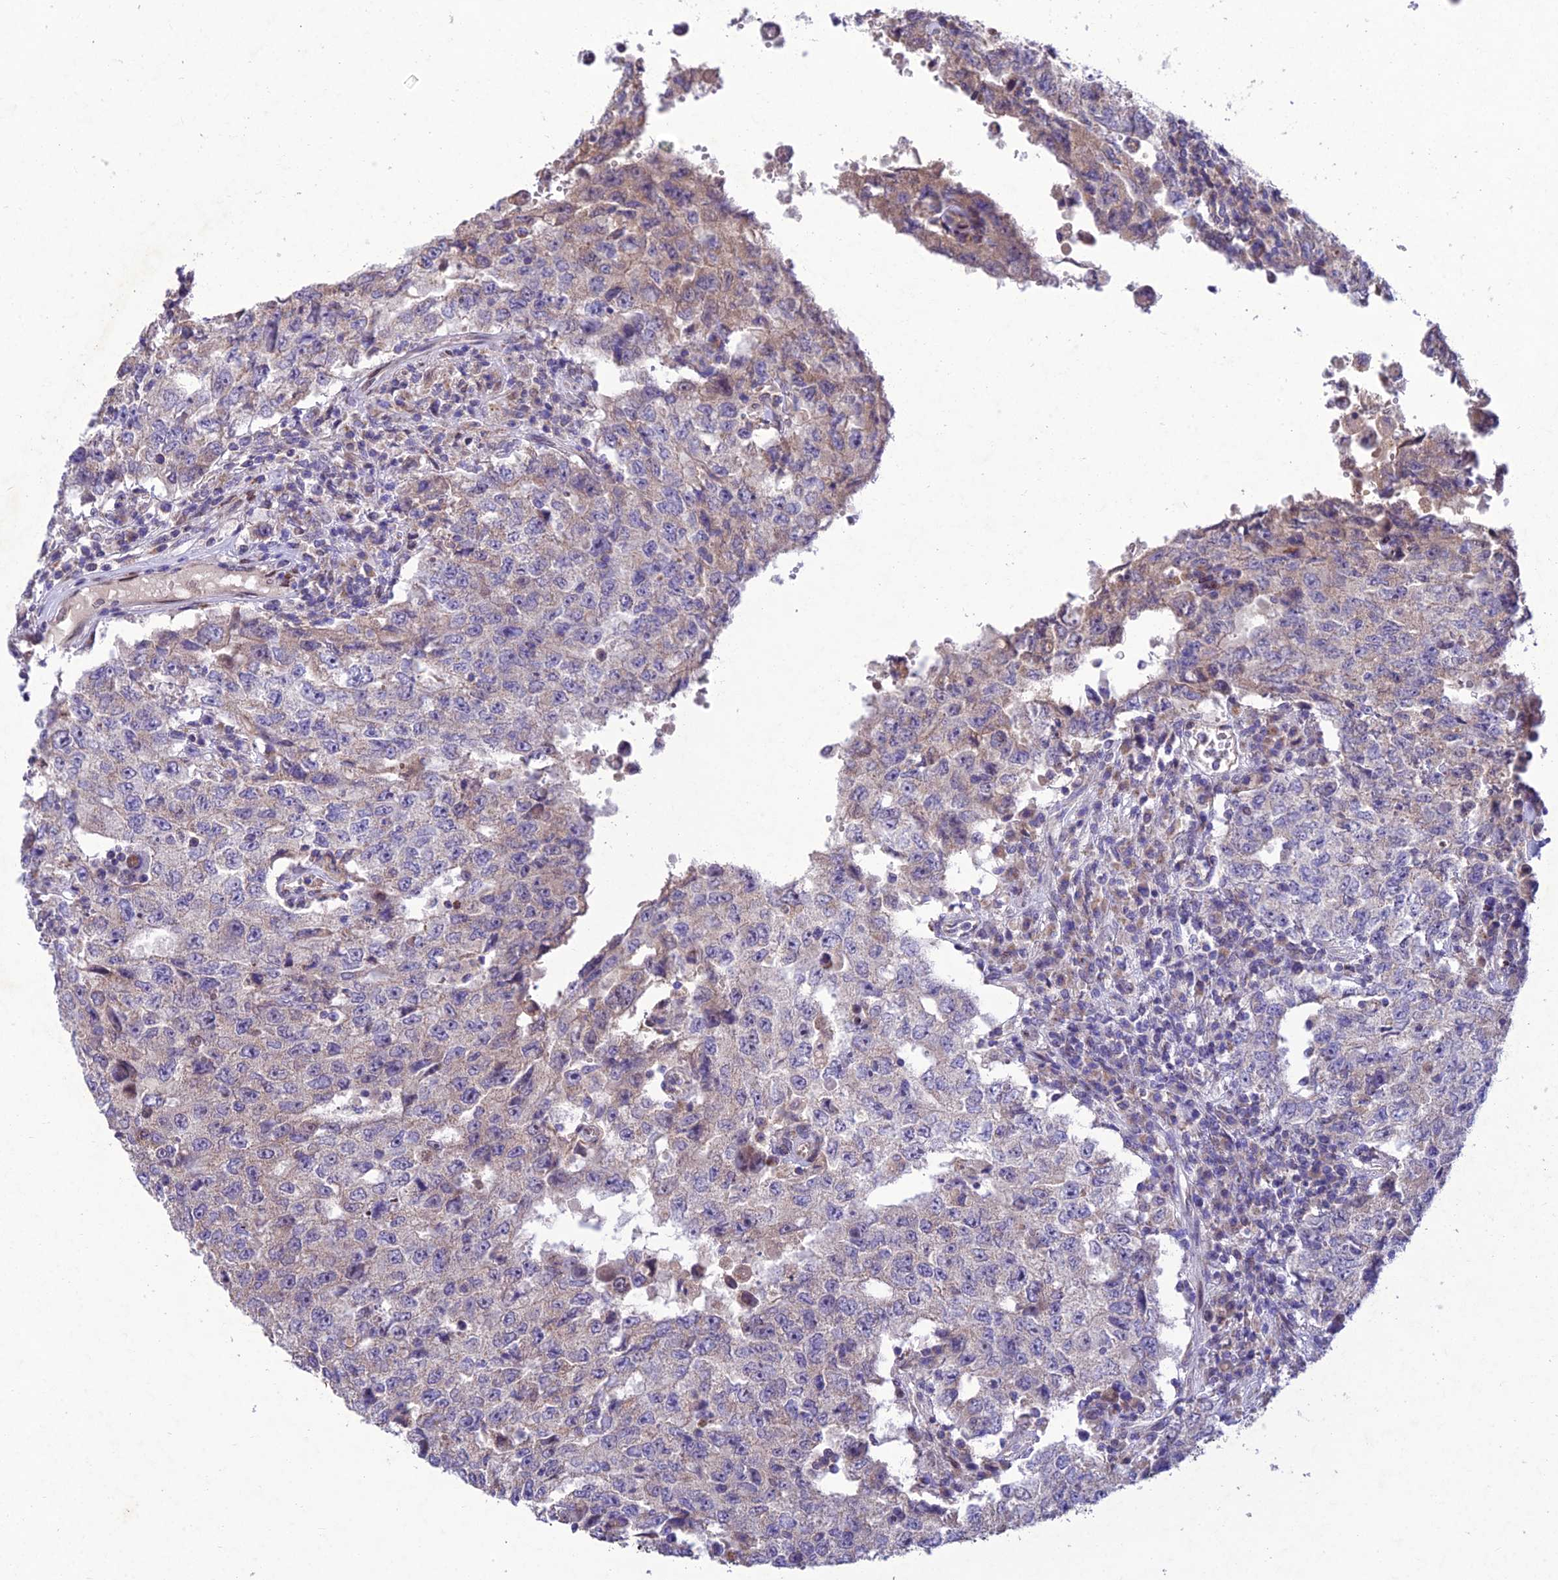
{"staining": {"intensity": "negative", "quantity": "none", "location": "none"}, "tissue": "testis cancer", "cell_type": "Tumor cells", "image_type": "cancer", "snomed": [{"axis": "morphology", "description": "Carcinoma, Embryonal, NOS"}, {"axis": "topography", "description": "Testis"}], "caption": "Tumor cells are negative for protein expression in human testis embryonal carcinoma.", "gene": "MGAT2", "patient": {"sex": "male", "age": 26}}